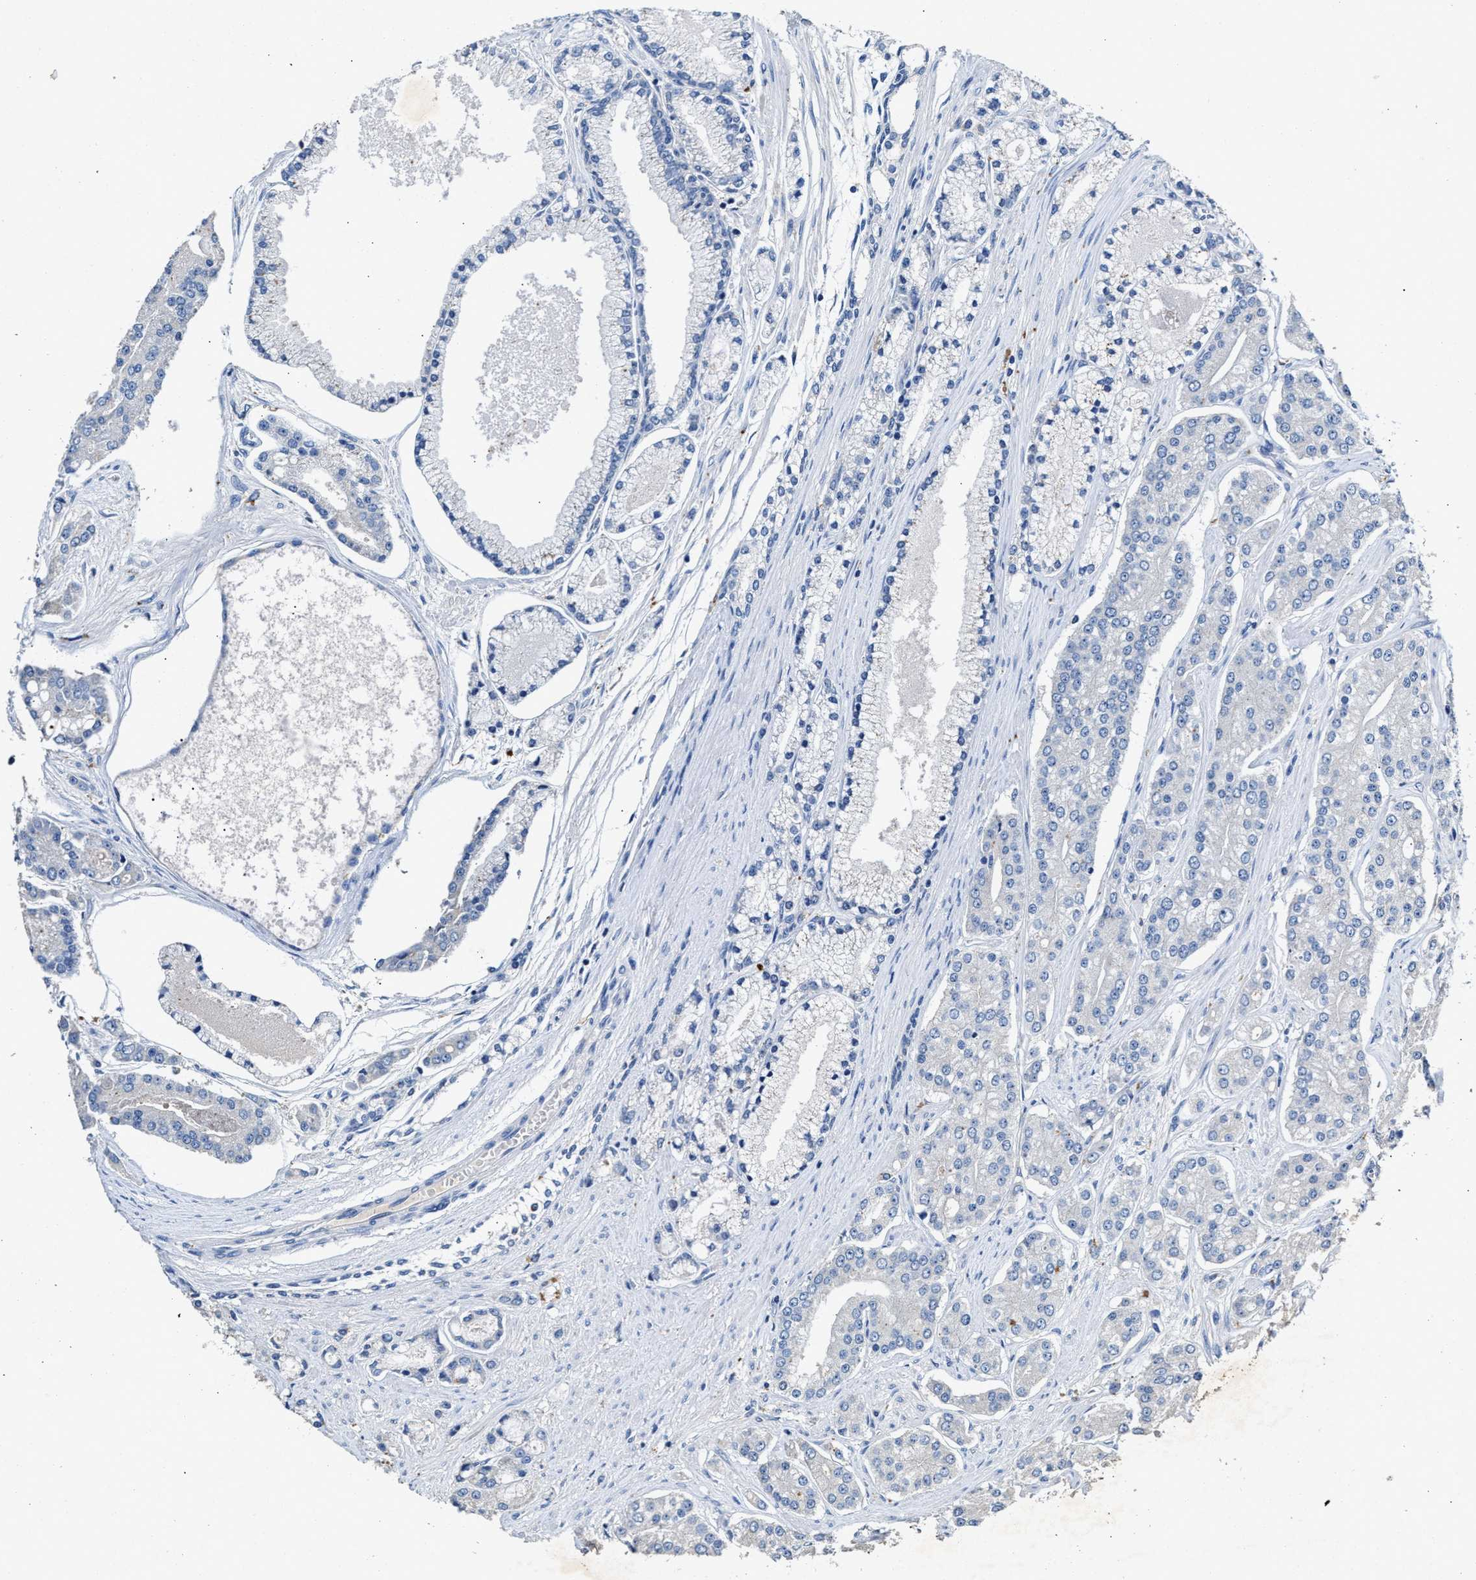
{"staining": {"intensity": "negative", "quantity": "none", "location": "none"}, "tissue": "prostate cancer", "cell_type": "Tumor cells", "image_type": "cancer", "snomed": [{"axis": "morphology", "description": "Adenocarcinoma, High grade"}, {"axis": "topography", "description": "Prostate"}], "caption": "DAB (3,3'-diaminobenzidine) immunohistochemical staining of human prostate adenocarcinoma (high-grade) reveals no significant positivity in tumor cells.", "gene": "SLCO2B1", "patient": {"sex": "male", "age": 71}}